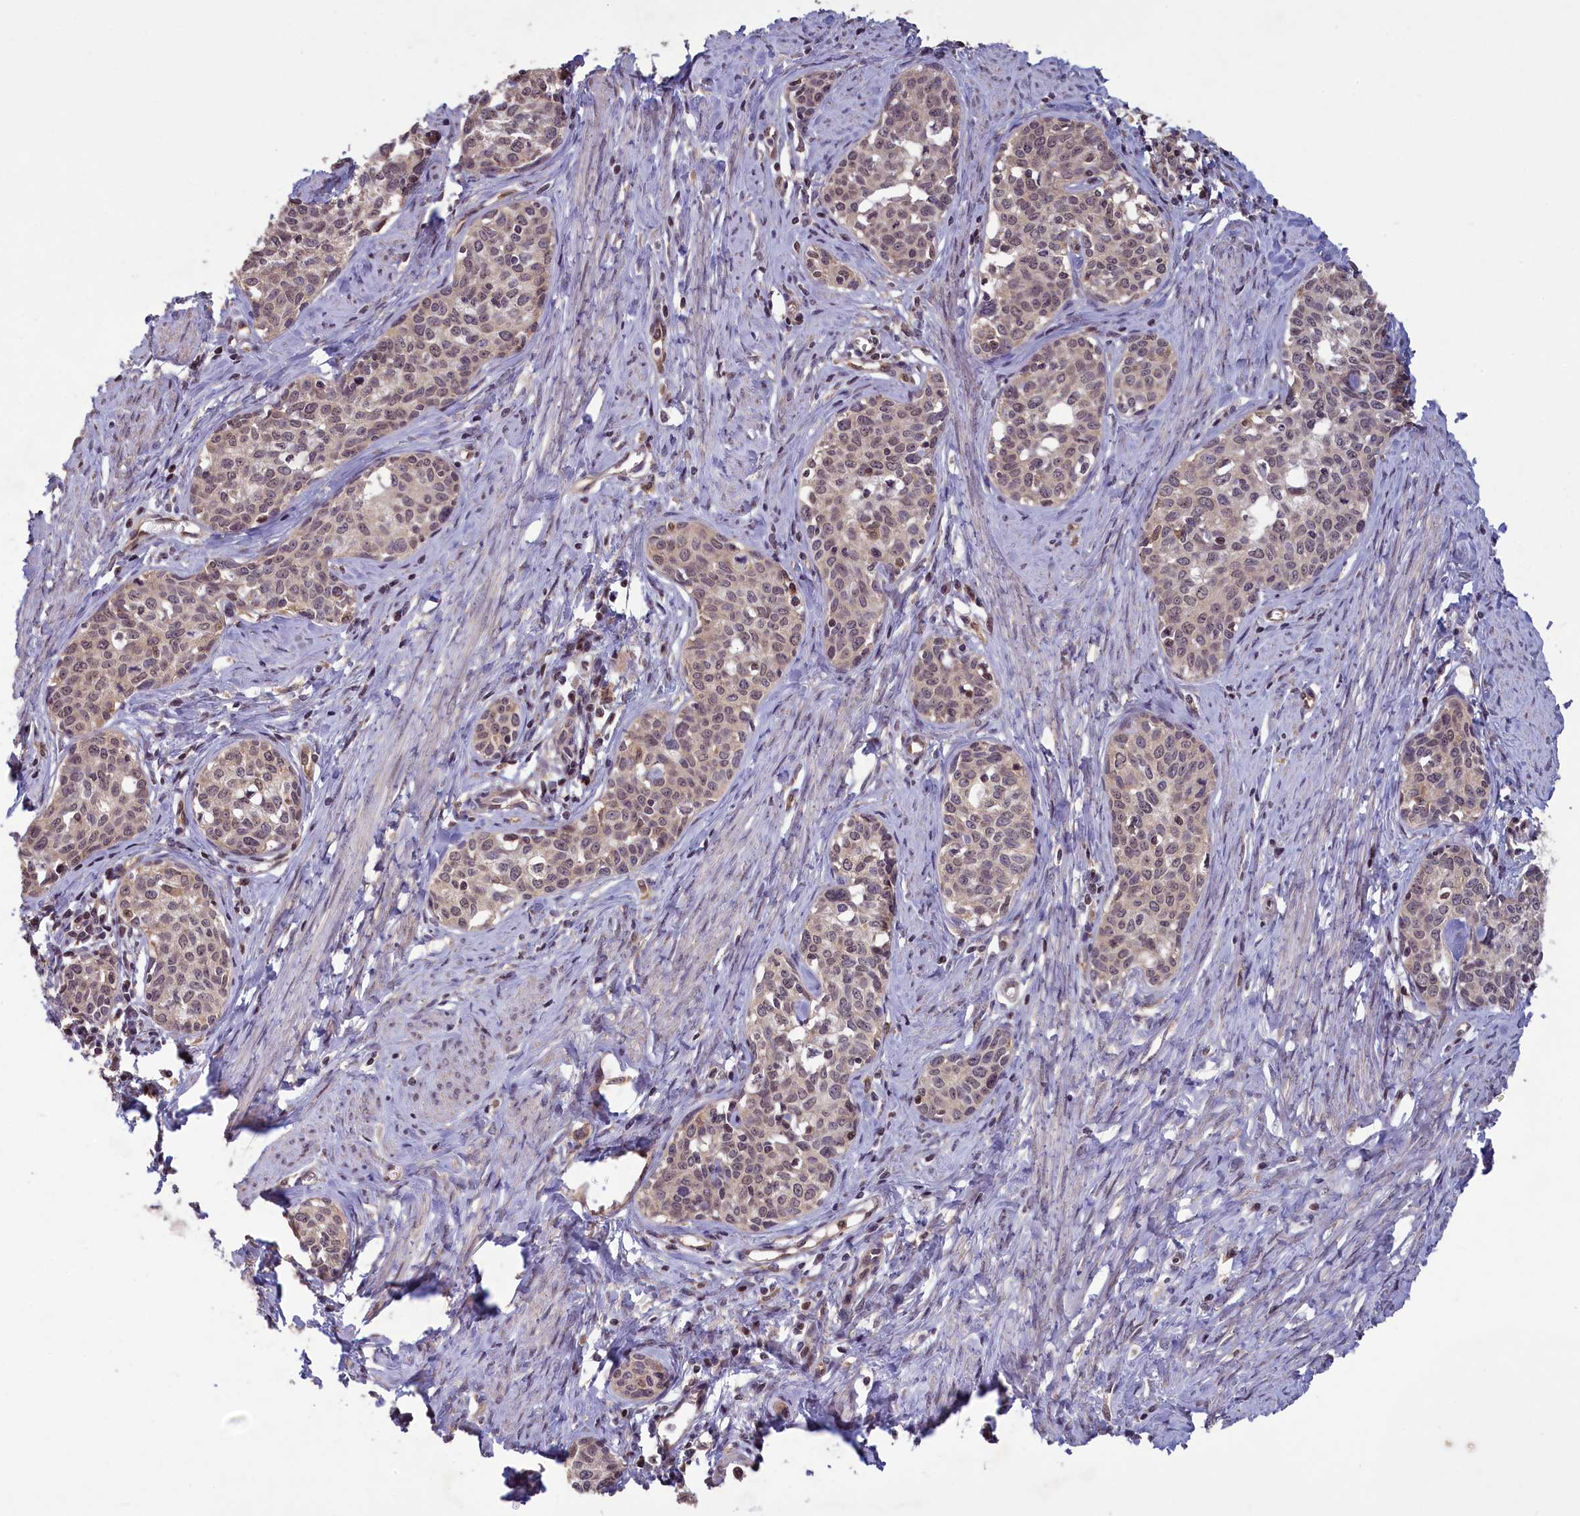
{"staining": {"intensity": "weak", "quantity": "25%-75%", "location": "cytoplasmic/membranous,nuclear"}, "tissue": "cervical cancer", "cell_type": "Tumor cells", "image_type": "cancer", "snomed": [{"axis": "morphology", "description": "Squamous cell carcinoma, NOS"}, {"axis": "topography", "description": "Cervix"}], "caption": "Immunohistochemical staining of human squamous cell carcinoma (cervical) displays low levels of weak cytoplasmic/membranous and nuclear expression in about 25%-75% of tumor cells.", "gene": "NUBP1", "patient": {"sex": "female", "age": 52}}